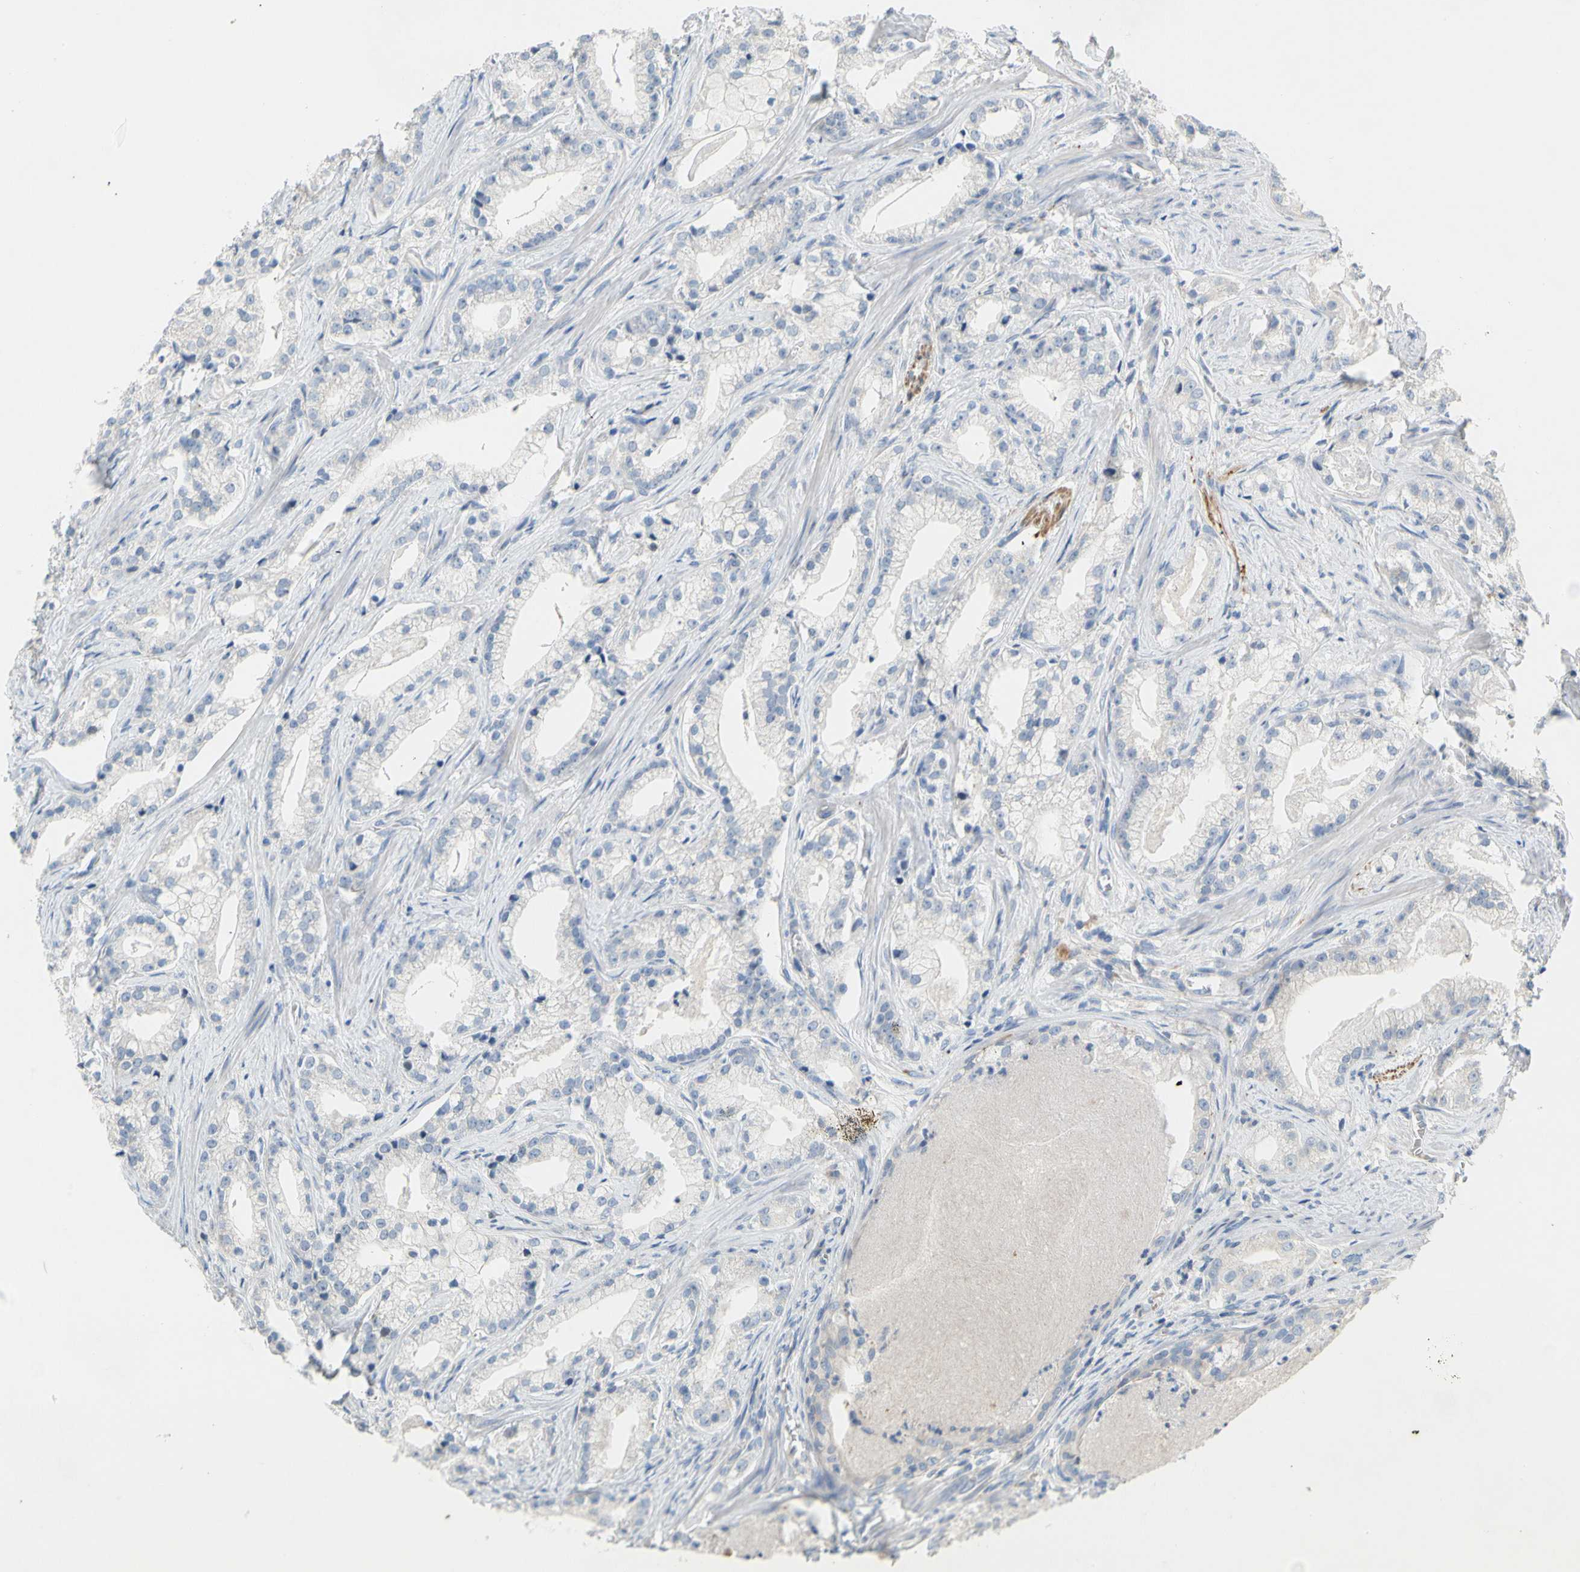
{"staining": {"intensity": "negative", "quantity": "none", "location": "none"}, "tissue": "prostate cancer", "cell_type": "Tumor cells", "image_type": "cancer", "snomed": [{"axis": "morphology", "description": "Adenocarcinoma, Low grade"}, {"axis": "topography", "description": "Prostate"}], "caption": "Micrograph shows no protein staining in tumor cells of prostate low-grade adenocarcinoma tissue.", "gene": "CCM2L", "patient": {"sex": "male", "age": 59}}